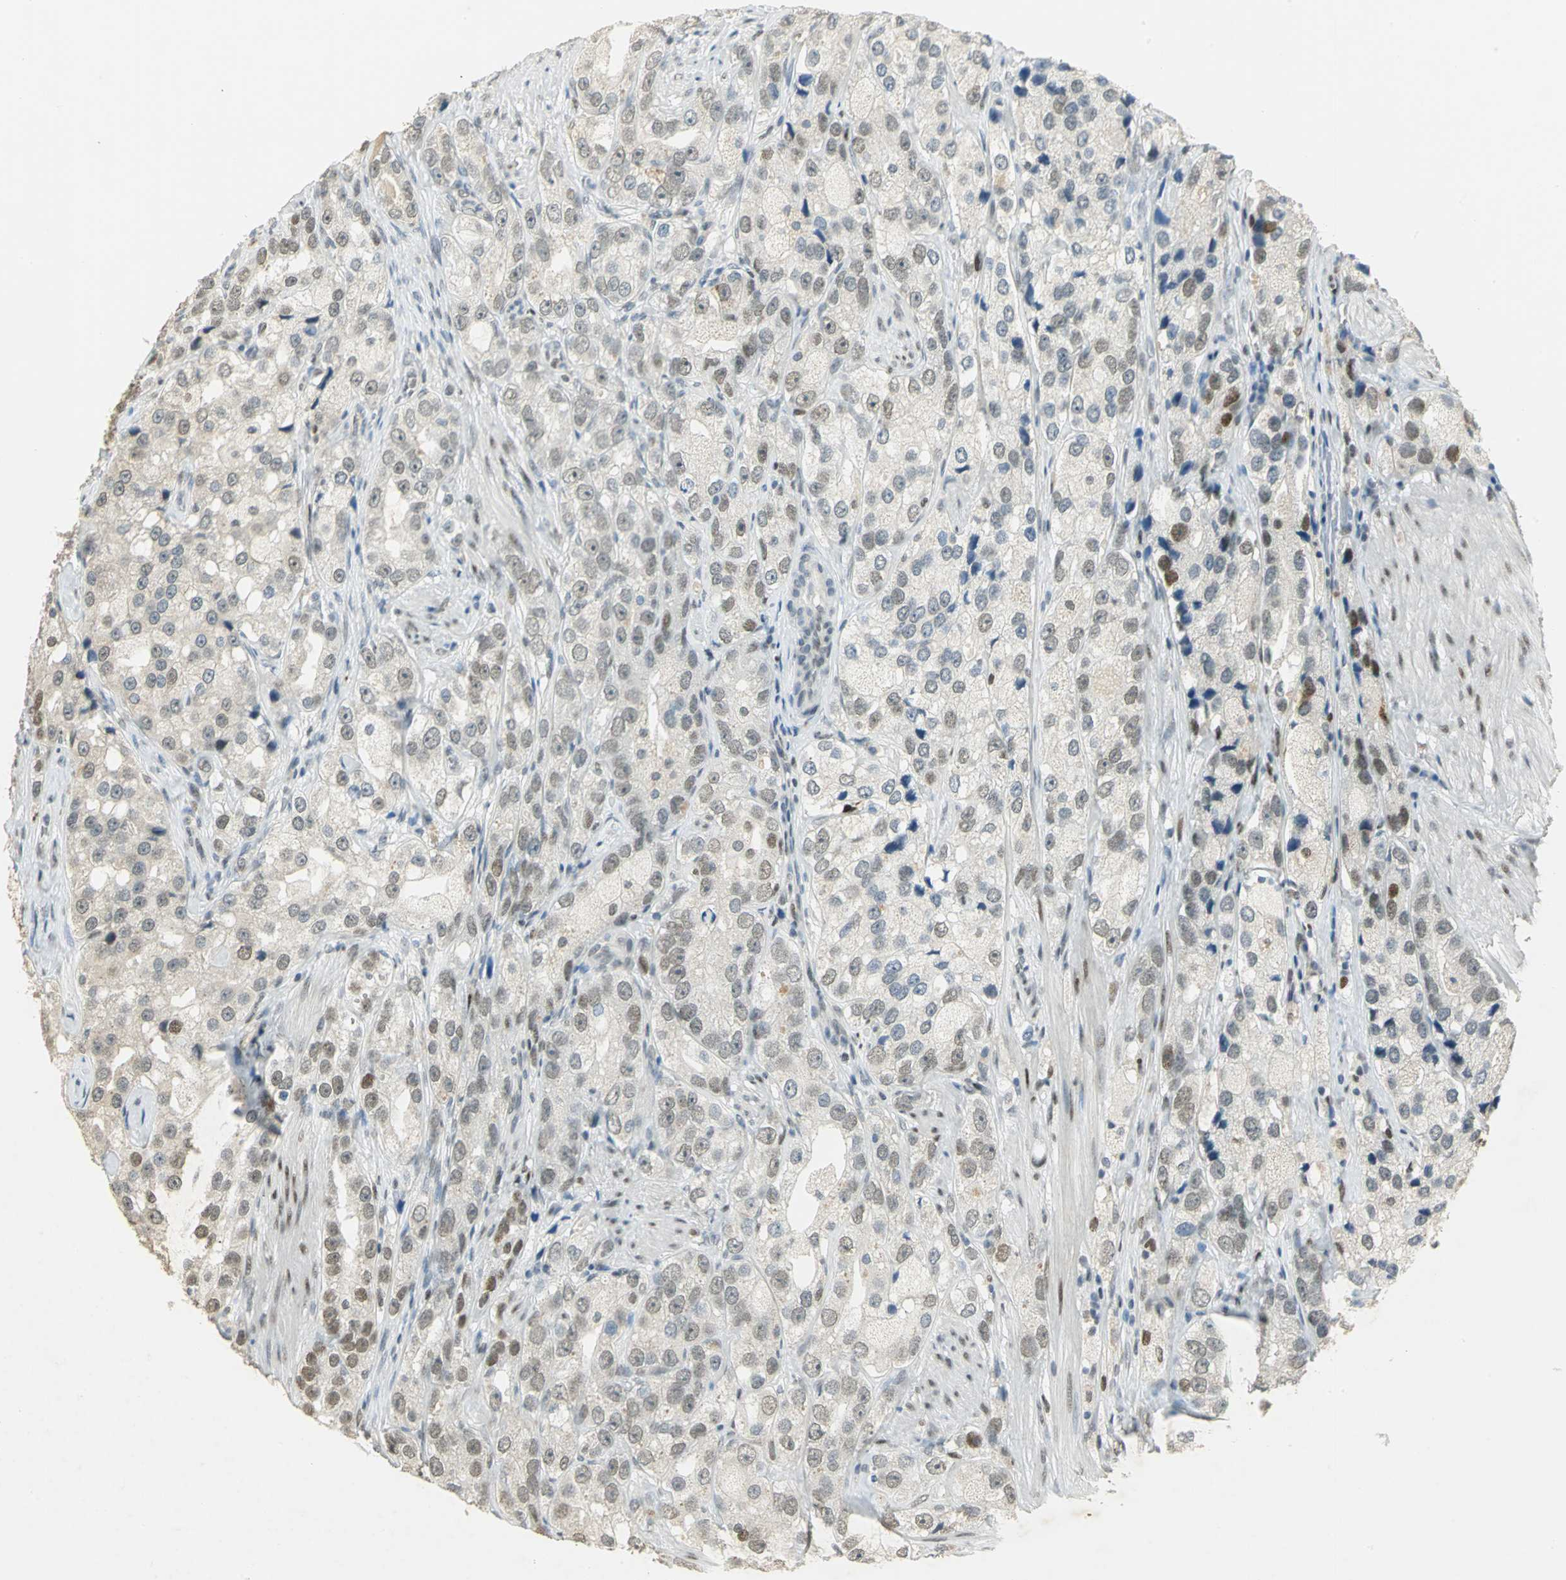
{"staining": {"intensity": "moderate", "quantity": "25%-75%", "location": "nuclear"}, "tissue": "prostate cancer", "cell_type": "Tumor cells", "image_type": "cancer", "snomed": [{"axis": "morphology", "description": "Adenocarcinoma, High grade"}, {"axis": "topography", "description": "Prostate"}], "caption": "High-power microscopy captured an IHC photomicrograph of prostate cancer (high-grade adenocarcinoma), revealing moderate nuclear positivity in approximately 25%-75% of tumor cells.", "gene": "AK6", "patient": {"sex": "male", "age": 63}}